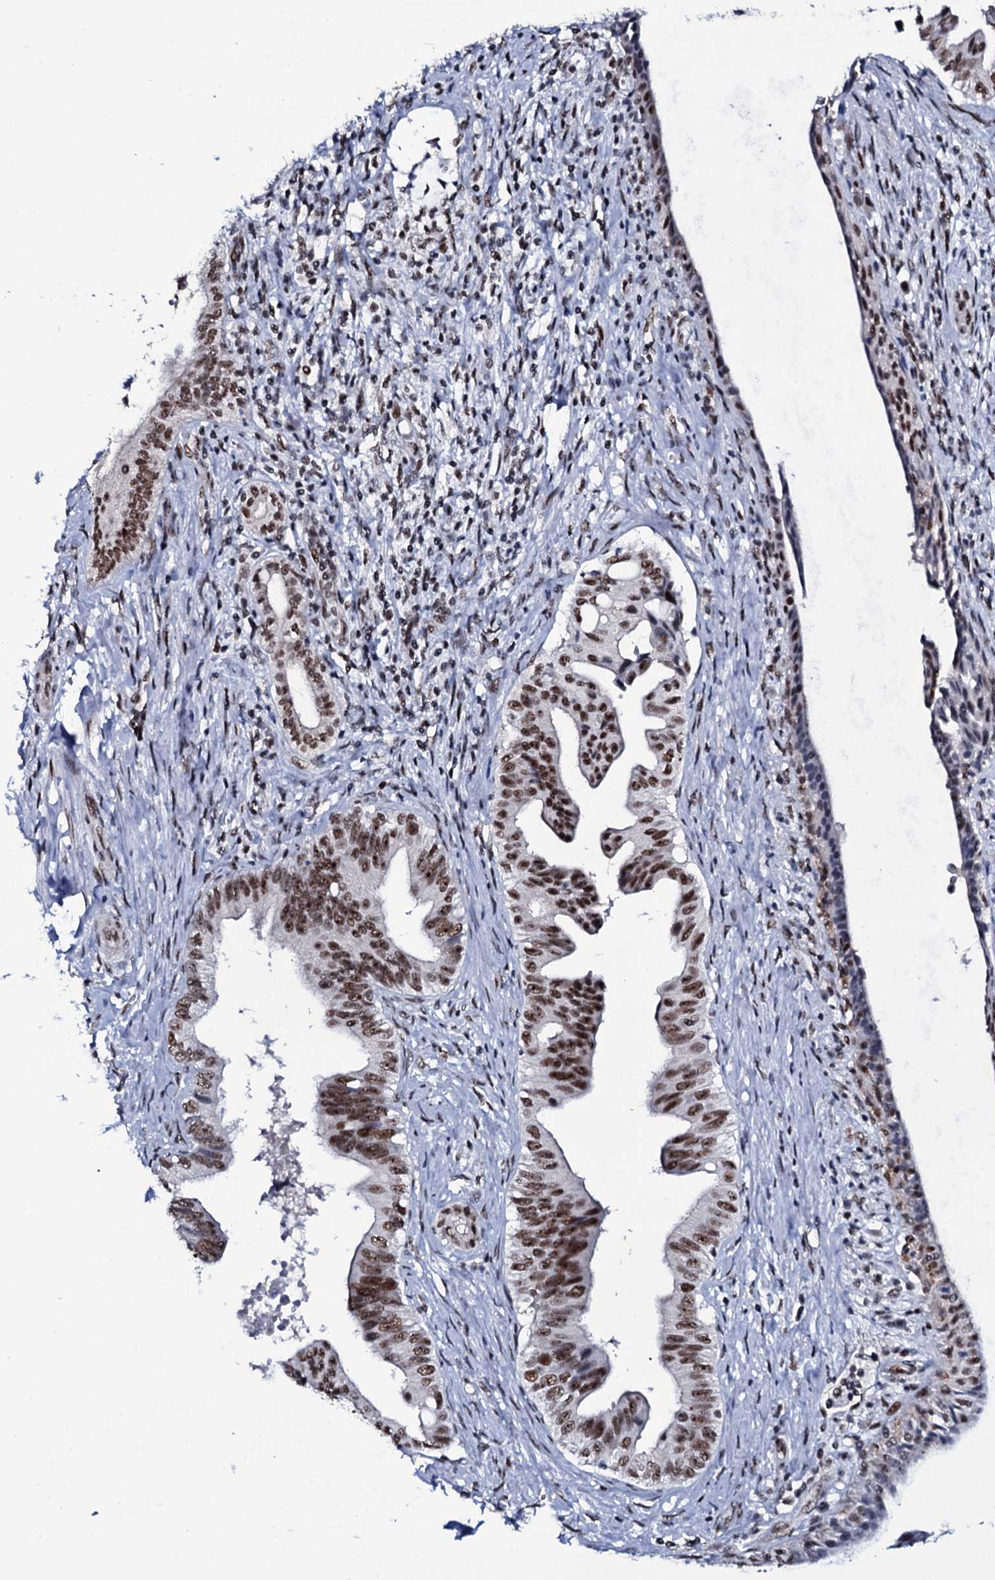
{"staining": {"intensity": "moderate", "quantity": ">75%", "location": "nuclear"}, "tissue": "pancreatic cancer", "cell_type": "Tumor cells", "image_type": "cancer", "snomed": [{"axis": "morphology", "description": "Adenocarcinoma, NOS"}, {"axis": "topography", "description": "Pancreas"}], "caption": "This is an image of immunohistochemistry (IHC) staining of adenocarcinoma (pancreatic), which shows moderate expression in the nuclear of tumor cells.", "gene": "ZMIZ2", "patient": {"sex": "female", "age": 55}}